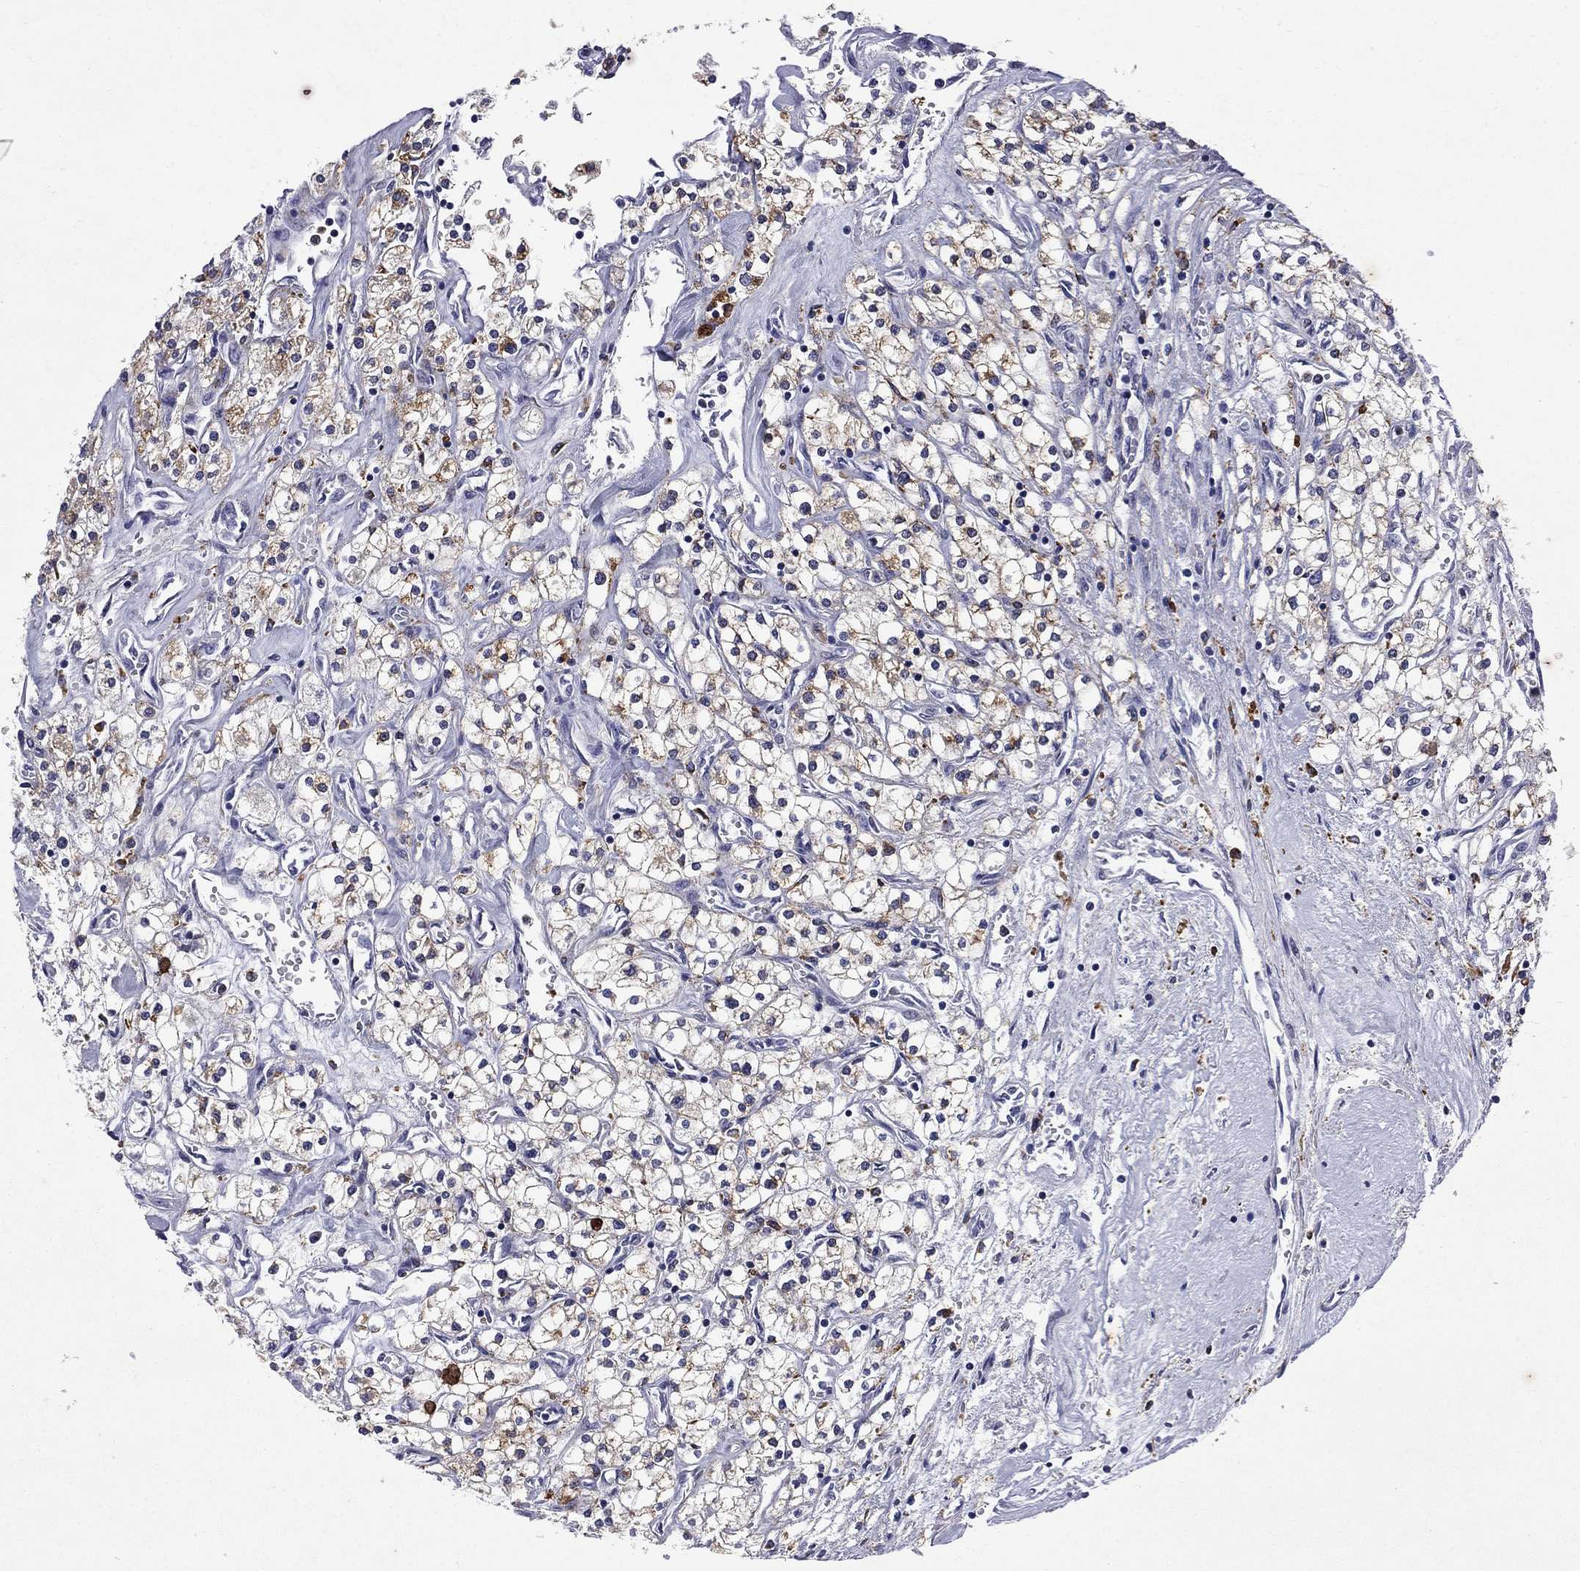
{"staining": {"intensity": "moderate", "quantity": "<25%", "location": "cytoplasmic/membranous"}, "tissue": "renal cancer", "cell_type": "Tumor cells", "image_type": "cancer", "snomed": [{"axis": "morphology", "description": "Adenocarcinoma, NOS"}, {"axis": "topography", "description": "Kidney"}], "caption": "This histopathology image reveals immunohistochemistry (IHC) staining of human renal cancer, with low moderate cytoplasmic/membranous positivity in approximately <25% of tumor cells.", "gene": "MADCAM1", "patient": {"sex": "male", "age": 80}}